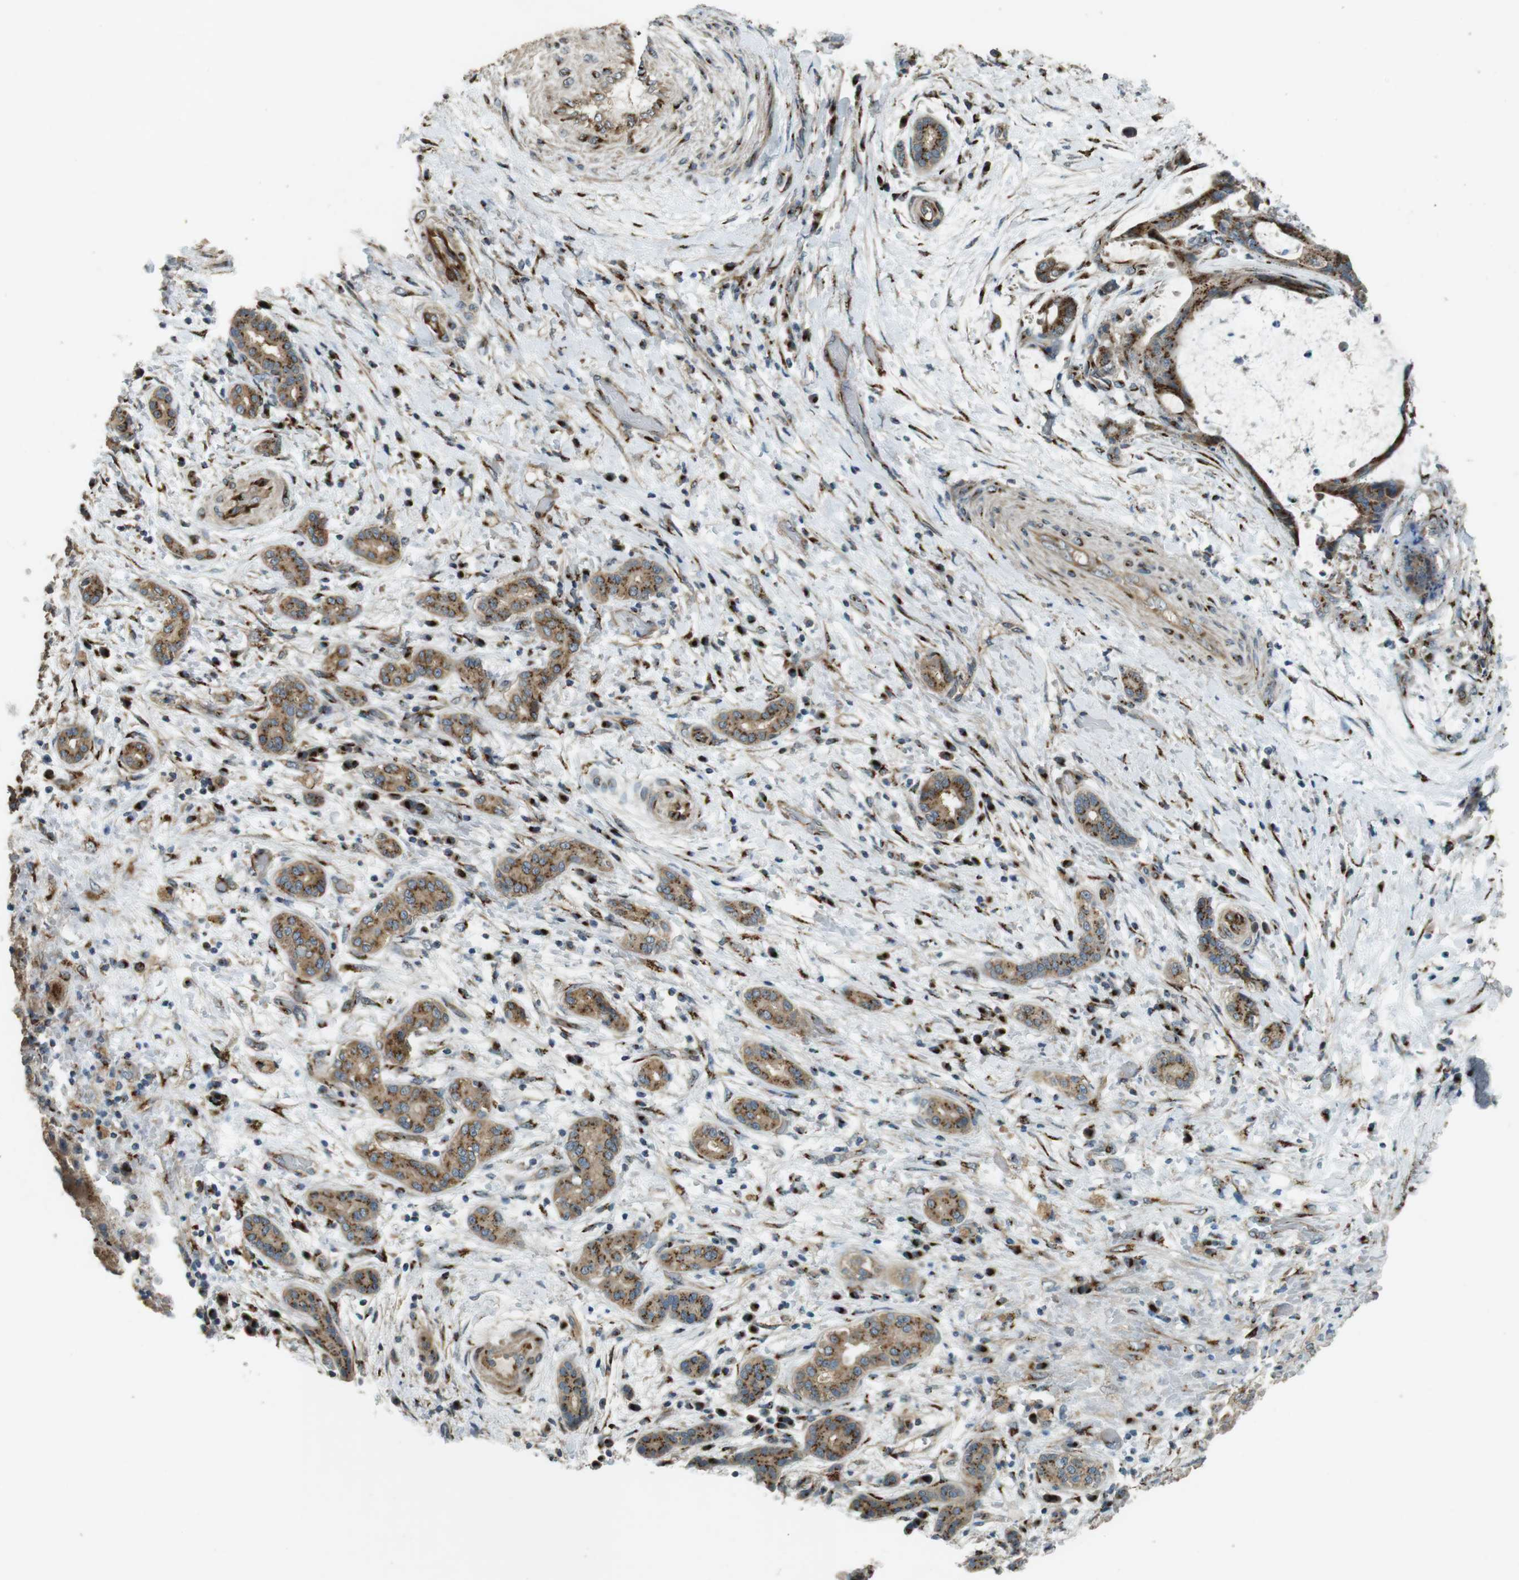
{"staining": {"intensity": "strong", "quantity": ">75%", "location": "cytoplasmic/membranous"}, "tissue": "liver cancer", "cell_type": "Tumor cells", "image_type": "cancer", "snomed": [{"axis": "morphology", "description": "Cholangiocarcinoma"}, {"axis": "topography", "description": "Liver"}], "caption": "Protein staining of liver cancer tissue reveals strong cytoplasmic/membranous expression in approximately >75% of tumor cells.", "gene": "TMEM115", "patient": {"sex": "female", "age": 73}}